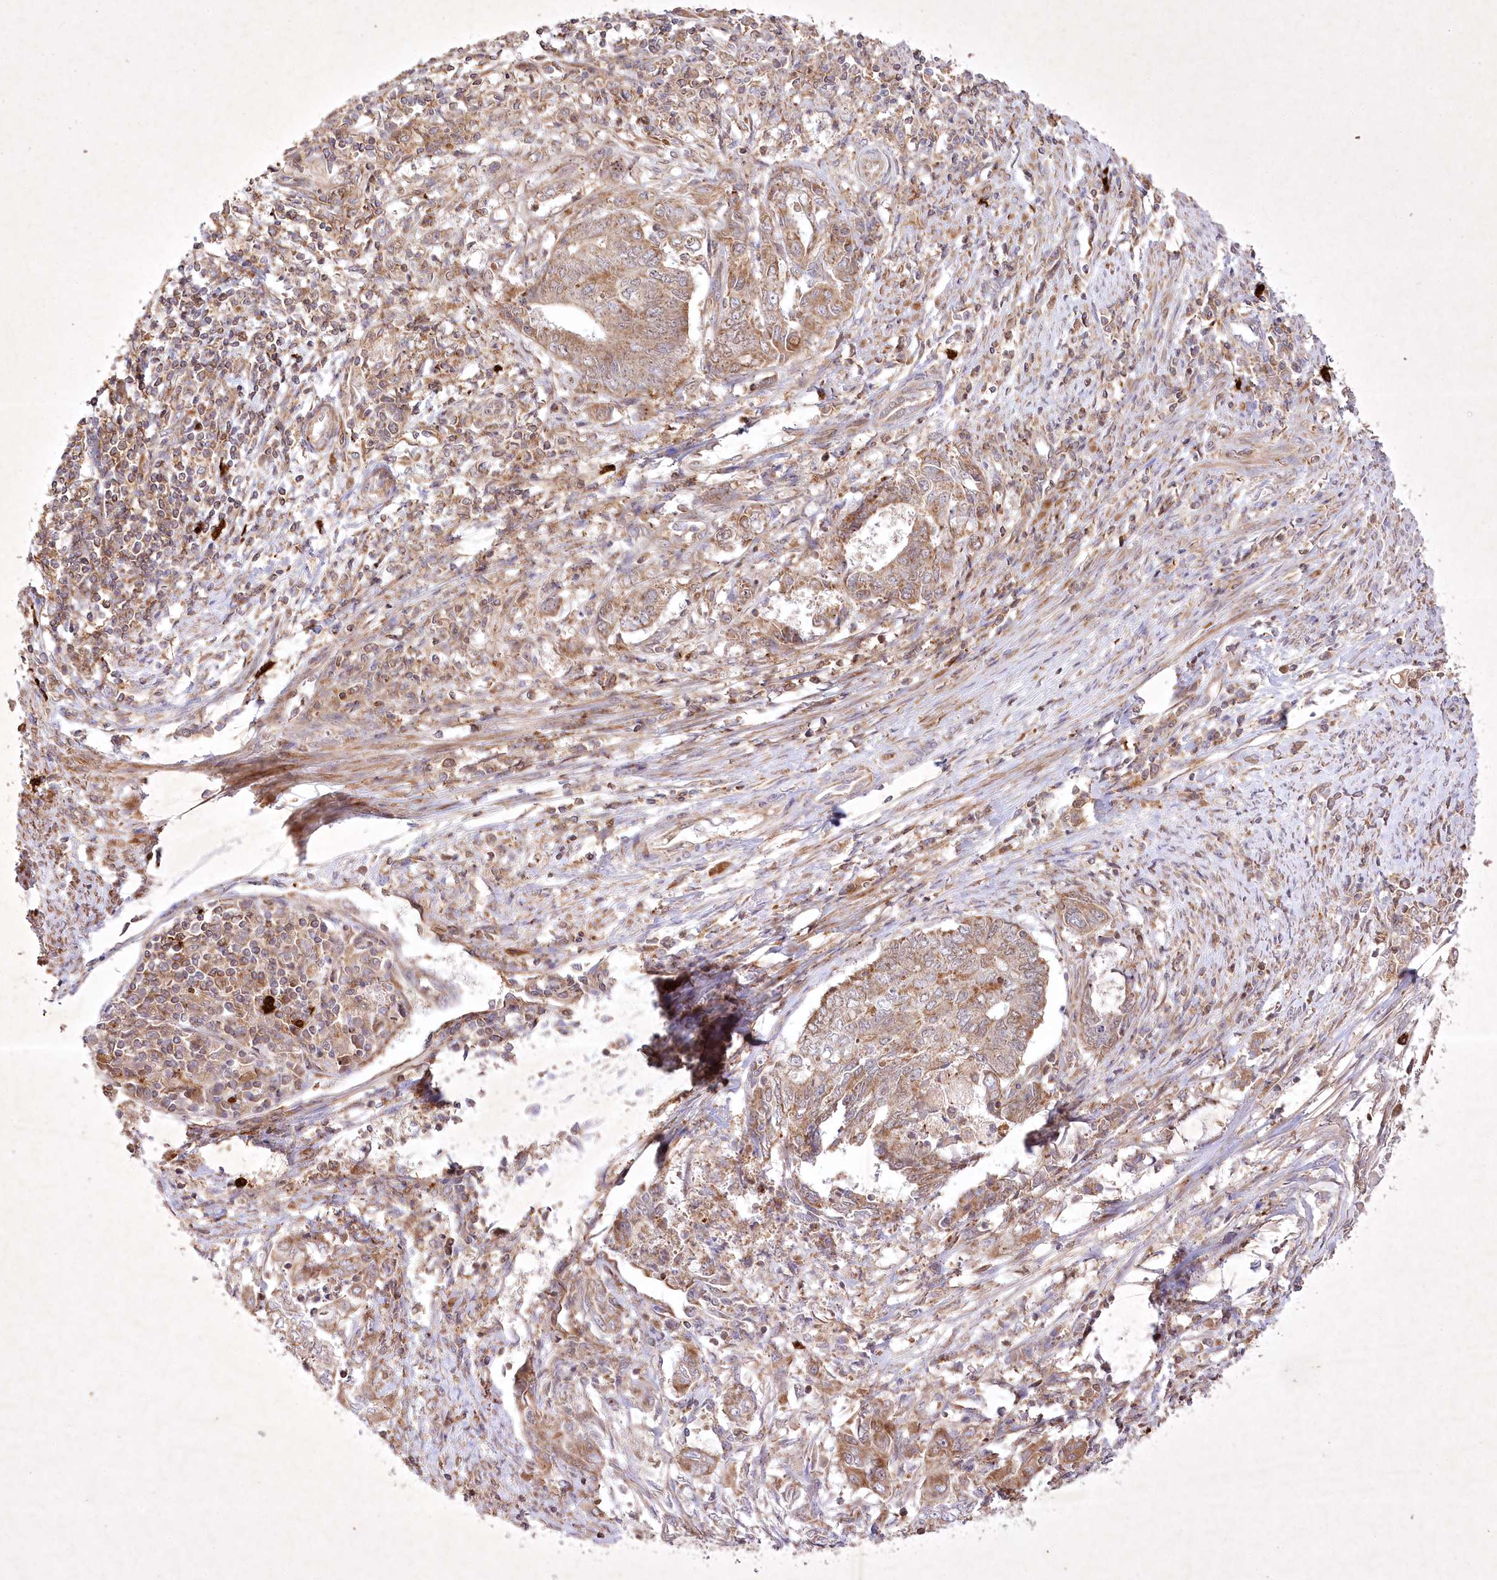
{"staining": {"intensity": "moderate", "quantity": ">75%", "location": "cytoplasmic/membranous"}, "tissue": "endometrial cancer", "cell_type": "Tumor cells", "image_type": "cancer", "snomed": [{"axis": "morphology", "description": "Adenocarcinoma, NOS"}, {"axis": "topography", "description": "Uterus"}, {"axis": "topography", "description": "Endometrium"}], "caption": "Tumor cells exhibit medium levels of moderate cytoplasmic/membranous expression in approximately >75% of cells in human endometrial cancer (adenocarcinoma).", "gene": "OPA1", "patient": {"sex": "female", "age": 70}}